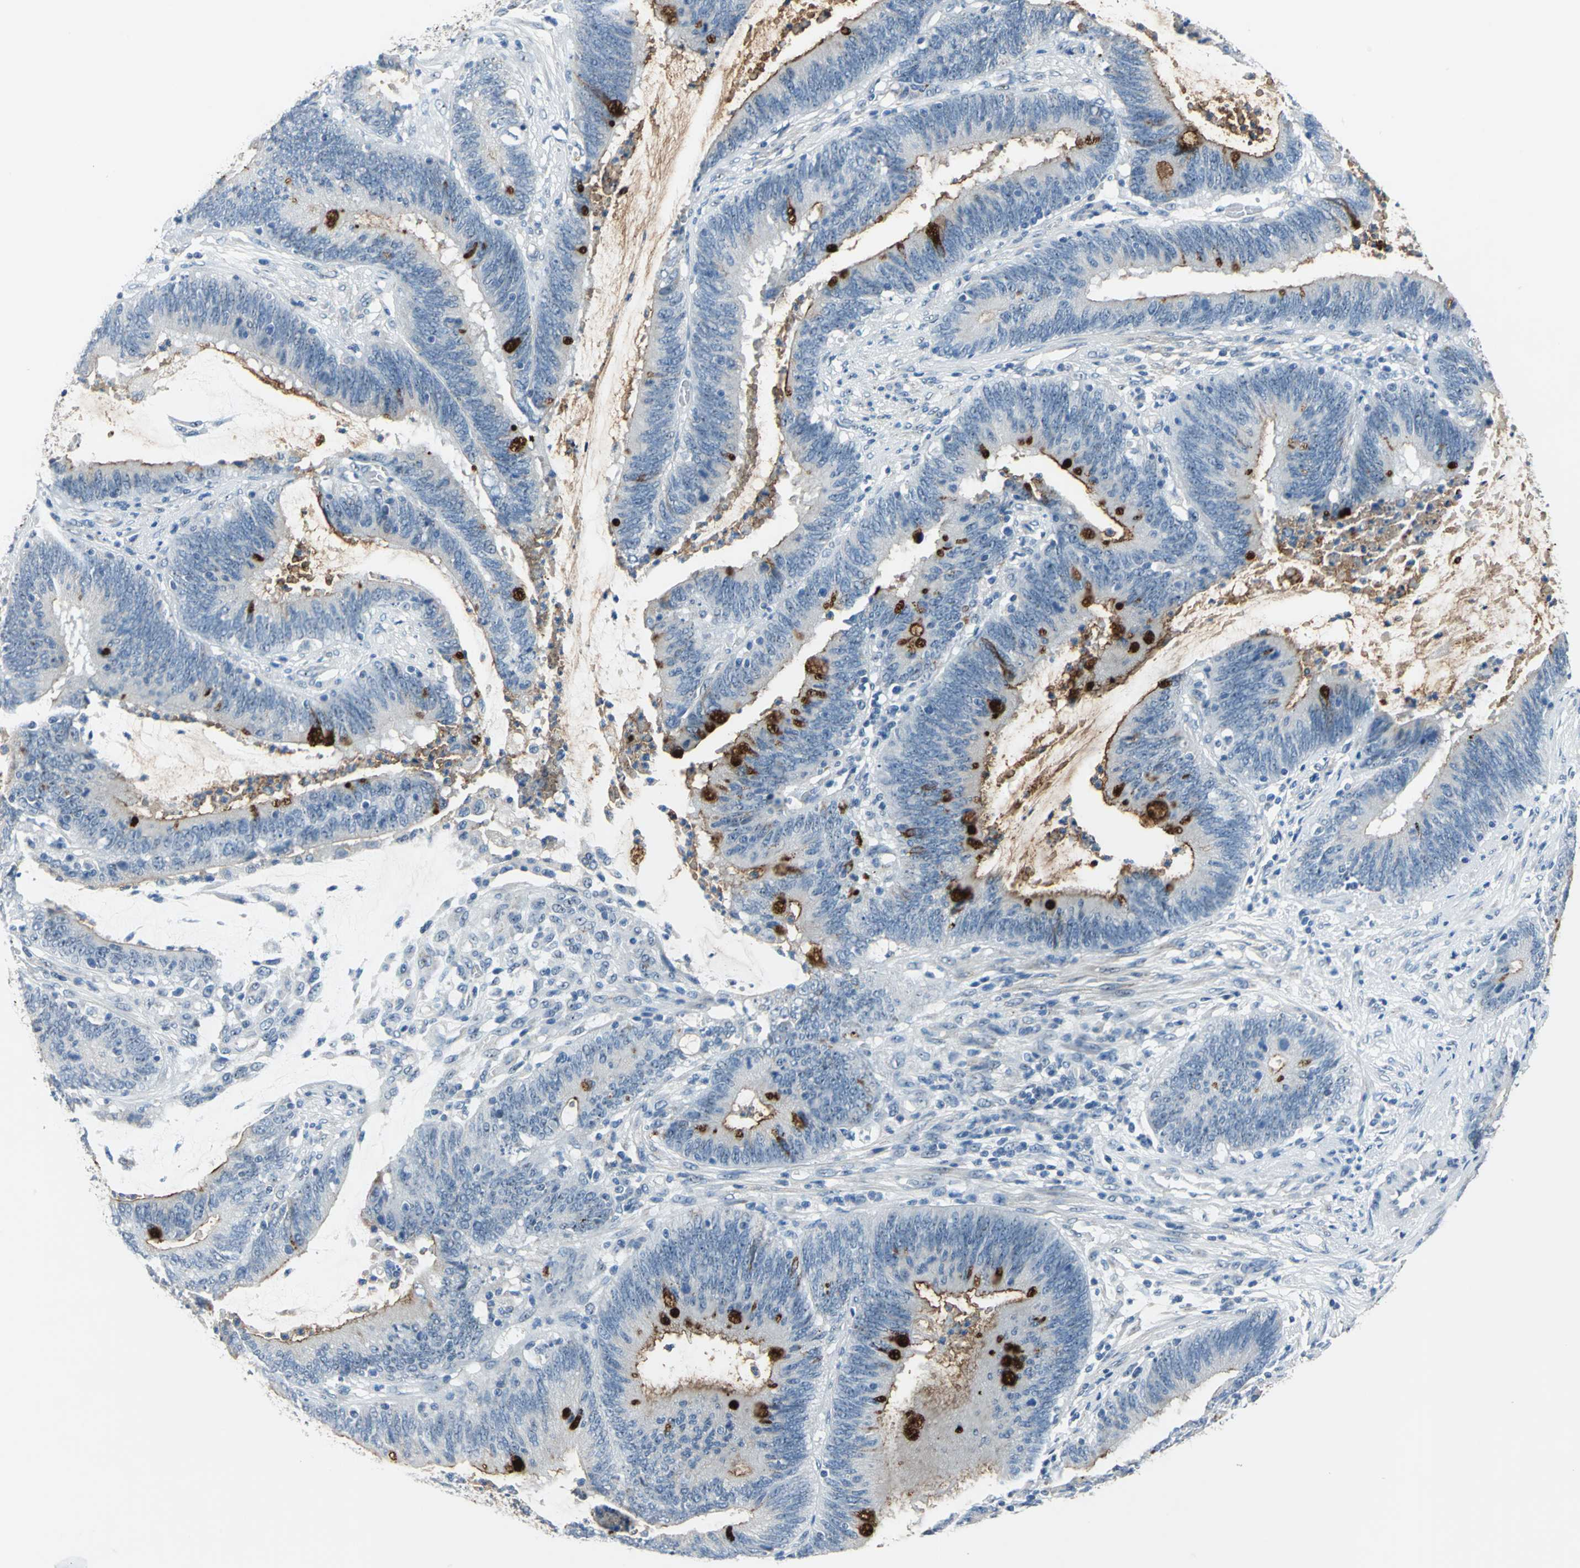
{"staining": {"intensity": "strong", "quantity": "<25%", "location": "cytoplasmic/membranous"}, "tissue": "colorectal cancer", "cell_type": "Tumor cells", "image_type": "cancer", "snomed": [{"axis": "morphology", "description": "Adenocarcinoma, NOS"}, {"axis": "topography", "description": "Rectum"}], "caption": "Protein expression analysis of human colorectal adenocarcinoma reveals strong cytoplasmic/membranous staining in about <25% of tumor cells.", "gene": "MUC4", "patient": {"sex": "female", "age": 66}}